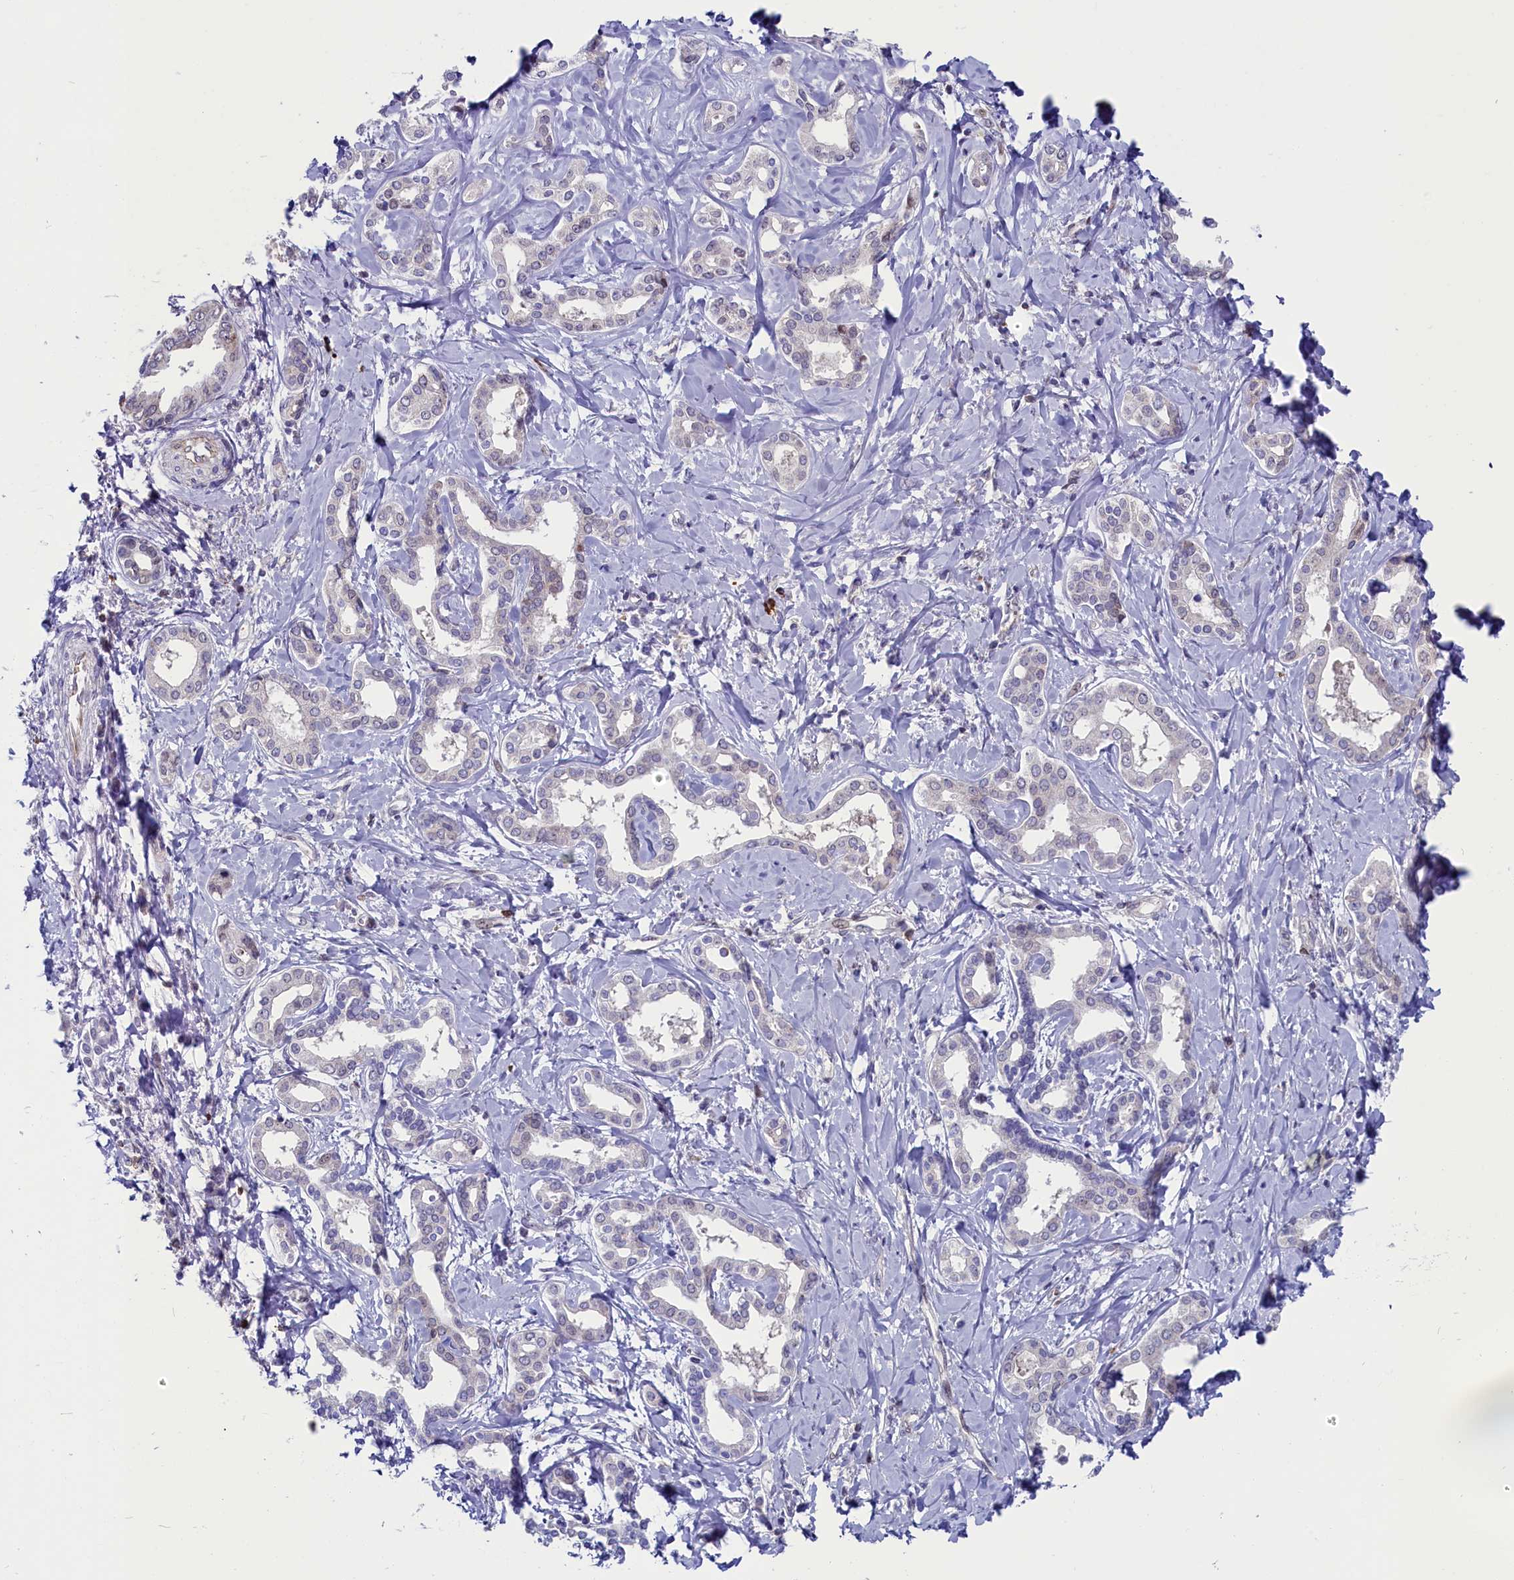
{"staining": {"intensity": "negative", "quantity": "none", "location": "none"}, "tissue": "liver cancer", "cell_type": "Tumor cells", "image_type": "cancer", "snomed": [{"axis": "morphology", "description": "Cholangiocarcinoma"}, {"axis": "topography", "description": "Liver"}], "caption": "Protein analysis of liver cancer (cholangiocarcinoma) demonstrates no significant expression in tumor cells. (DAB (3,3'-diaminobenzidine) immunohistochemistry (IHC), high magnification).", "gene": "CIAPIN1", "patient": {"sex": "female", "age": 77}}